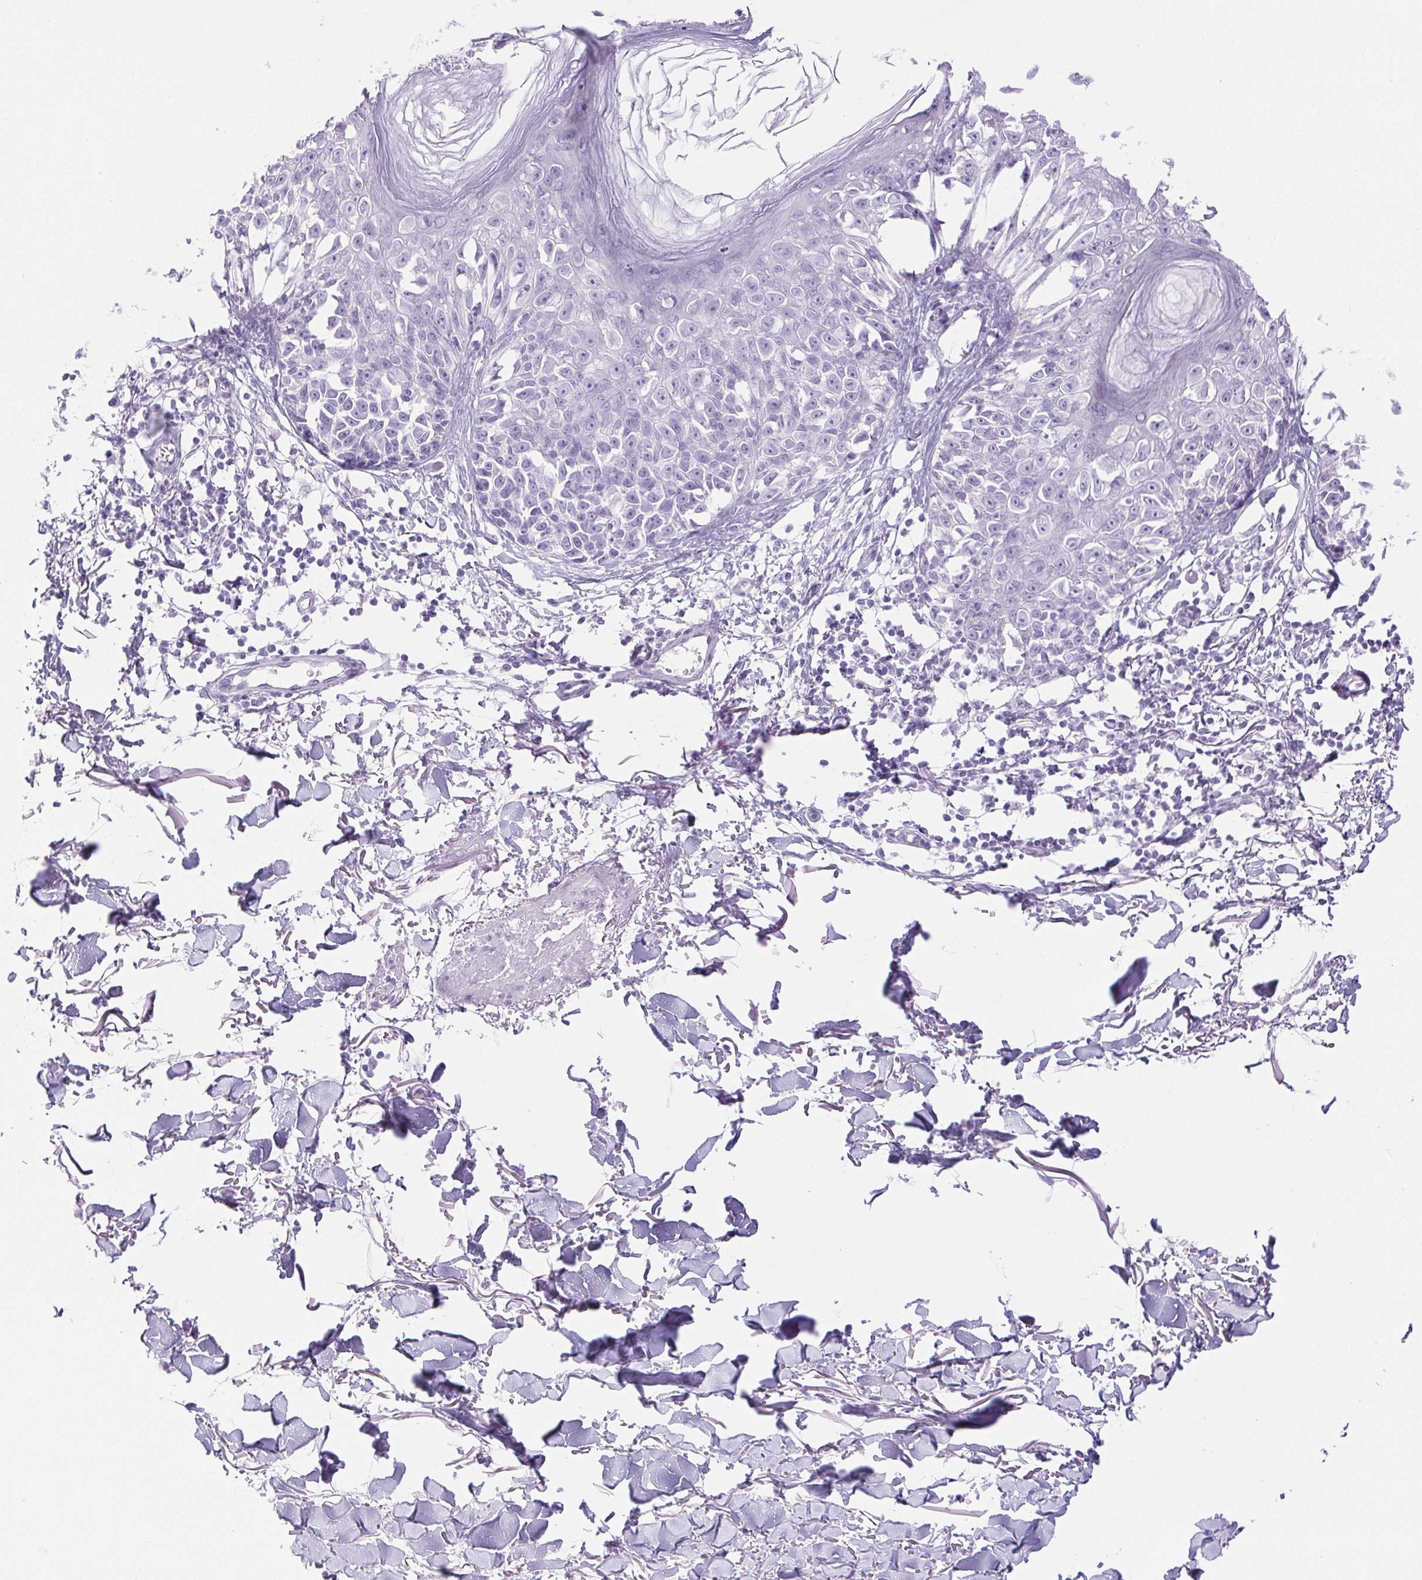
{"staining": {"intensity": "negative", "quantity": "none", "location": "none"}, "tissue": "melanoma", "cell_type": "Tumor cells", "image_type": "cancer", "snomed": [{"axis": "morphology", "description": "Malignant melanoma, NOS"}, {"axis": "topography", "description": "Skin"}], "caption": "Malignant melanoma was stained to show a protein in brown. There is no significant expression in tumor cells. (Stains: DAB (3,3'-diaminobenzidine) immunohistochemistry with hematoxylin counter stain, Microscopy: brightfield microscopy at high magnification).", "gene": "HLA-G", "patient": {"sex": "male", "age": 73}}